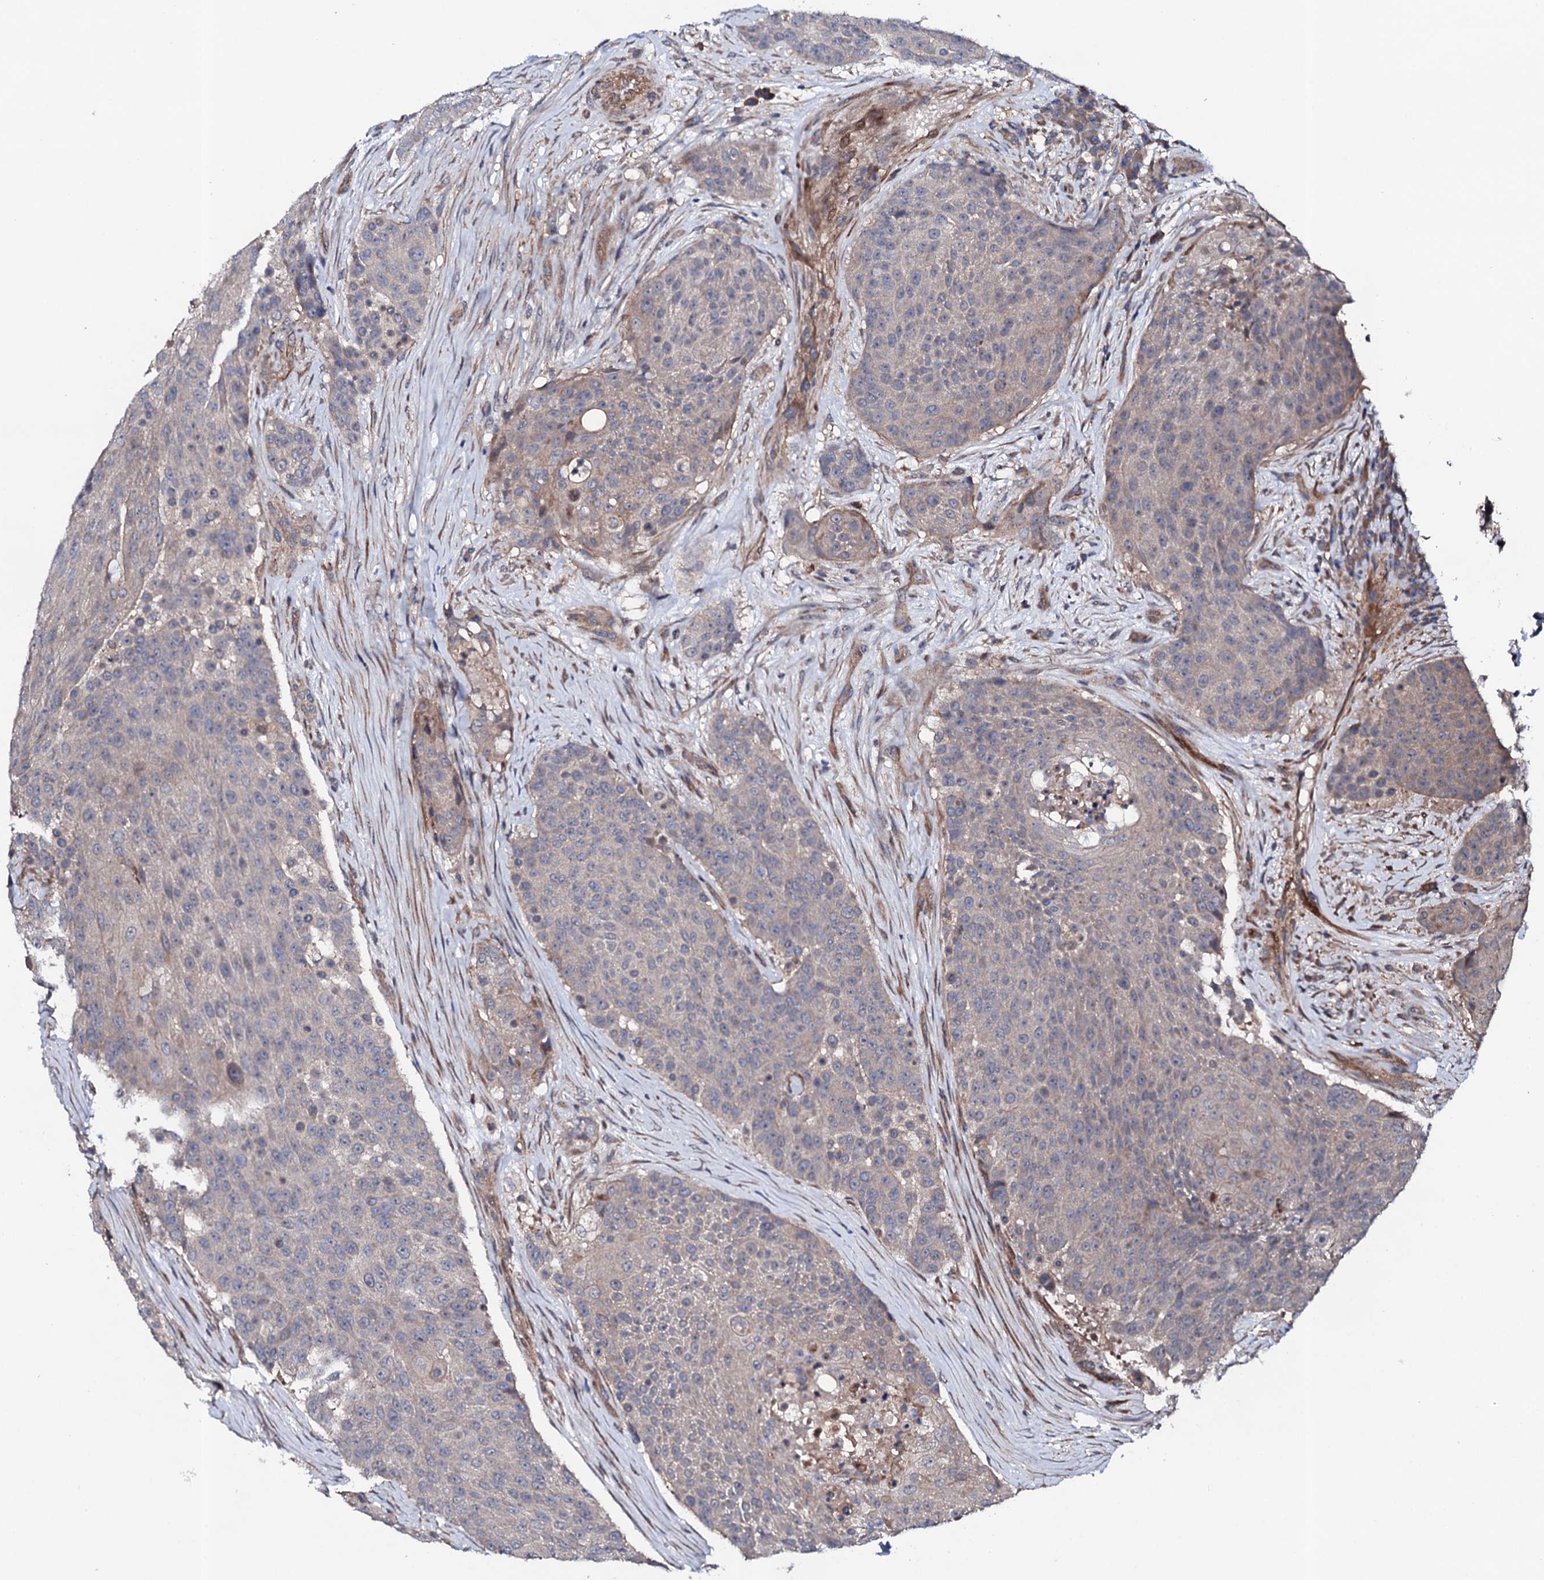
{"staining": {"intensity": "negative", "quantity": "none", "location": "none"}, "tissue": "urothelial cancer", "cell_type": "Tumor cells", "image_type": "cancer", "snomed": [{"axis": "morphology", "description": "Urothelial carcinoma, High grade"}, {"axis": "topography", "description": "Urinary bladder"}], "caption": "Urothelial carcinoma (high-grade) was stained to show a protein in brown. There is no significant positivity in tumor cells. (Stains: DAB immunohistochemistry (IHC) with hematoxylin counter stain, Microscopy: brightfield microscopy at high magnification).", "gene": "CIAO2A", "patient": {"sex": "female", "age": 63}}